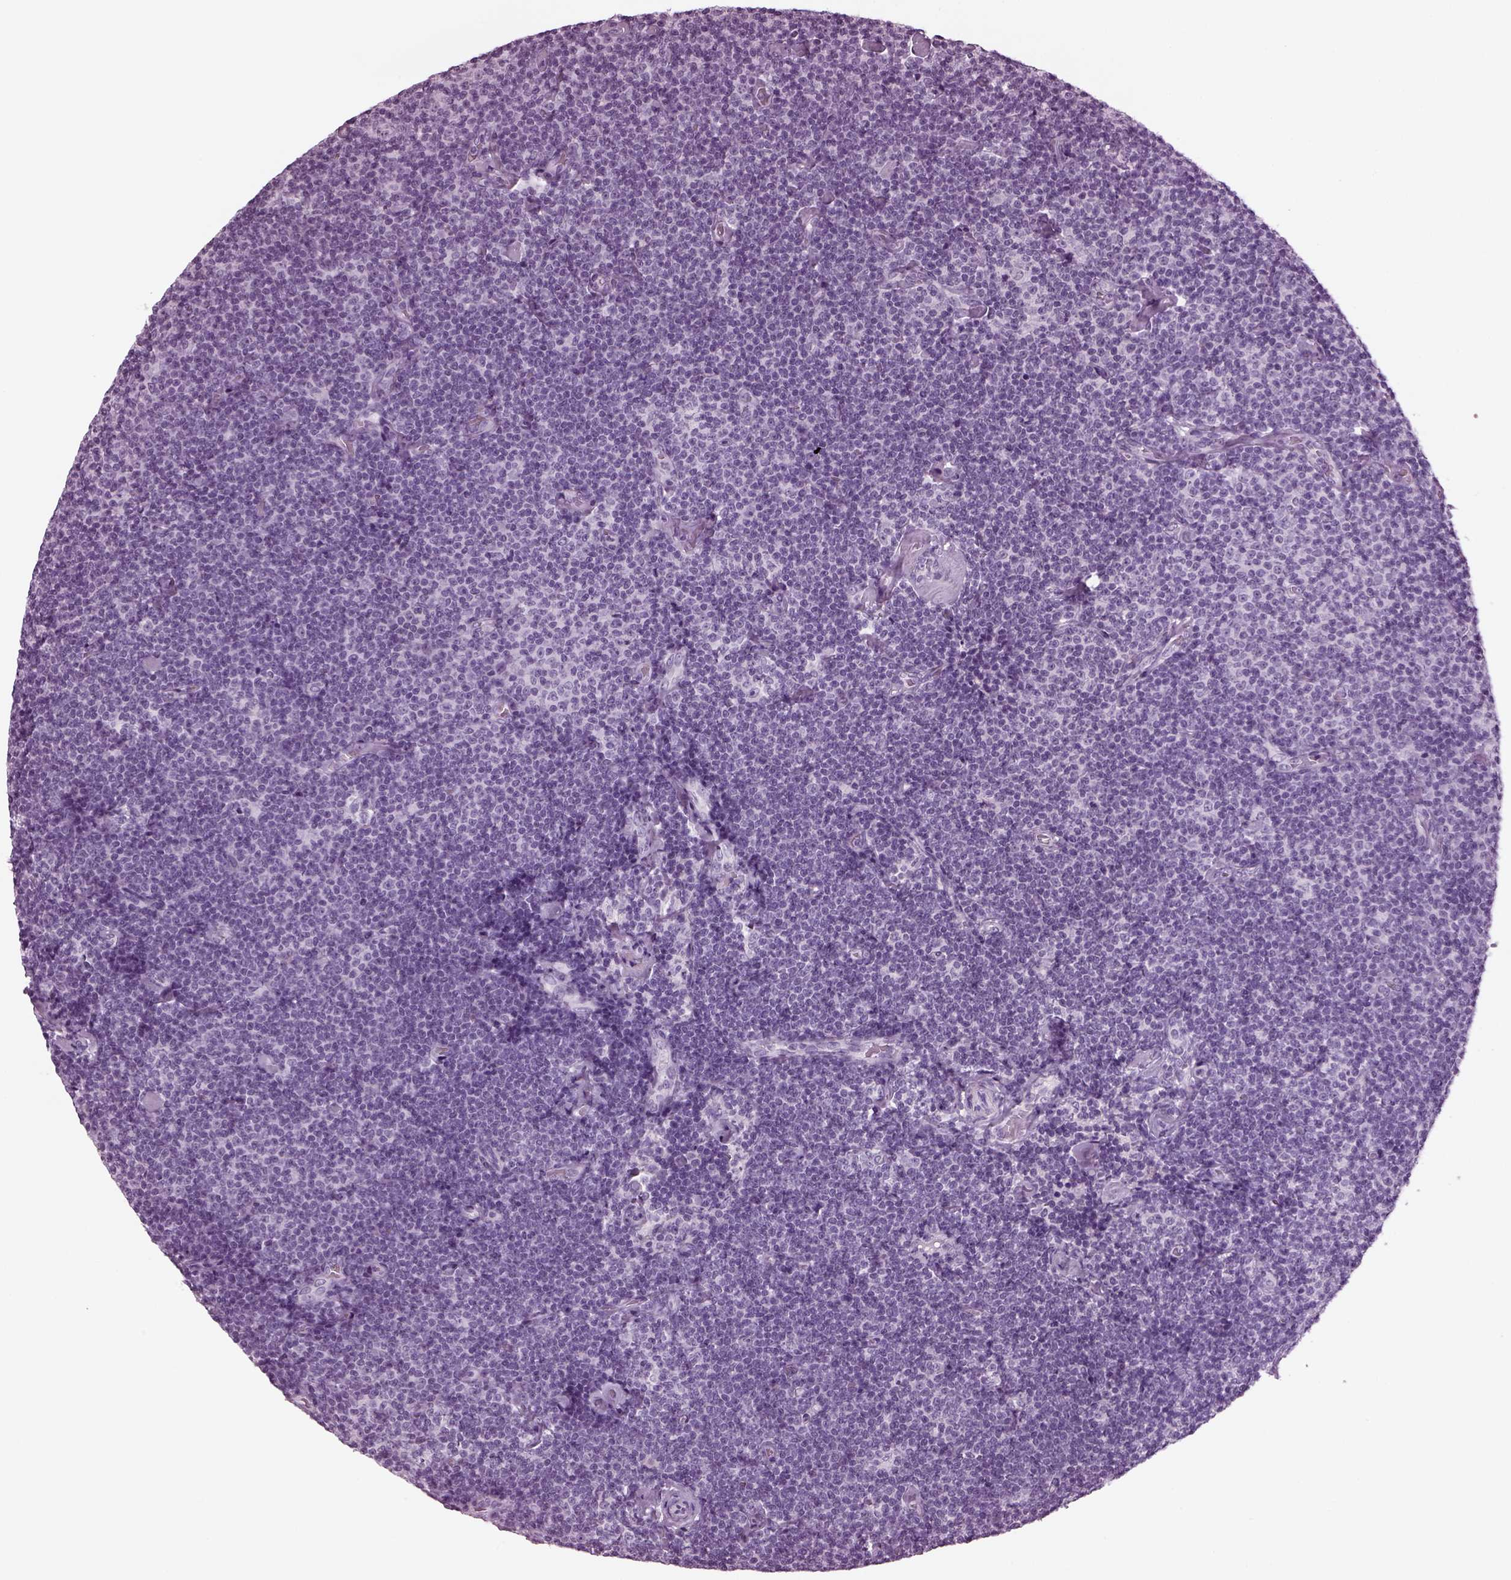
{"staining": {"intensity": "negative", "quantity": "none", "location": "none"}, "tissue": "lymphoma", "cell_type": "Tumor cells", "image_type": "cancer", "snomed": [{"axis": "morphology", "description": "Malignant lymphoma, non-Hodgkin's type, Low grade"}, {"axis": "topography", "description": "Lymph node"}], "caption": "Tumor cells are negative for protein expression in human low-grade malignant lymphoma, non-Hodgkin's type.", "gene": "TPPP2", "patient": {"sex": "male", "age": 81}}